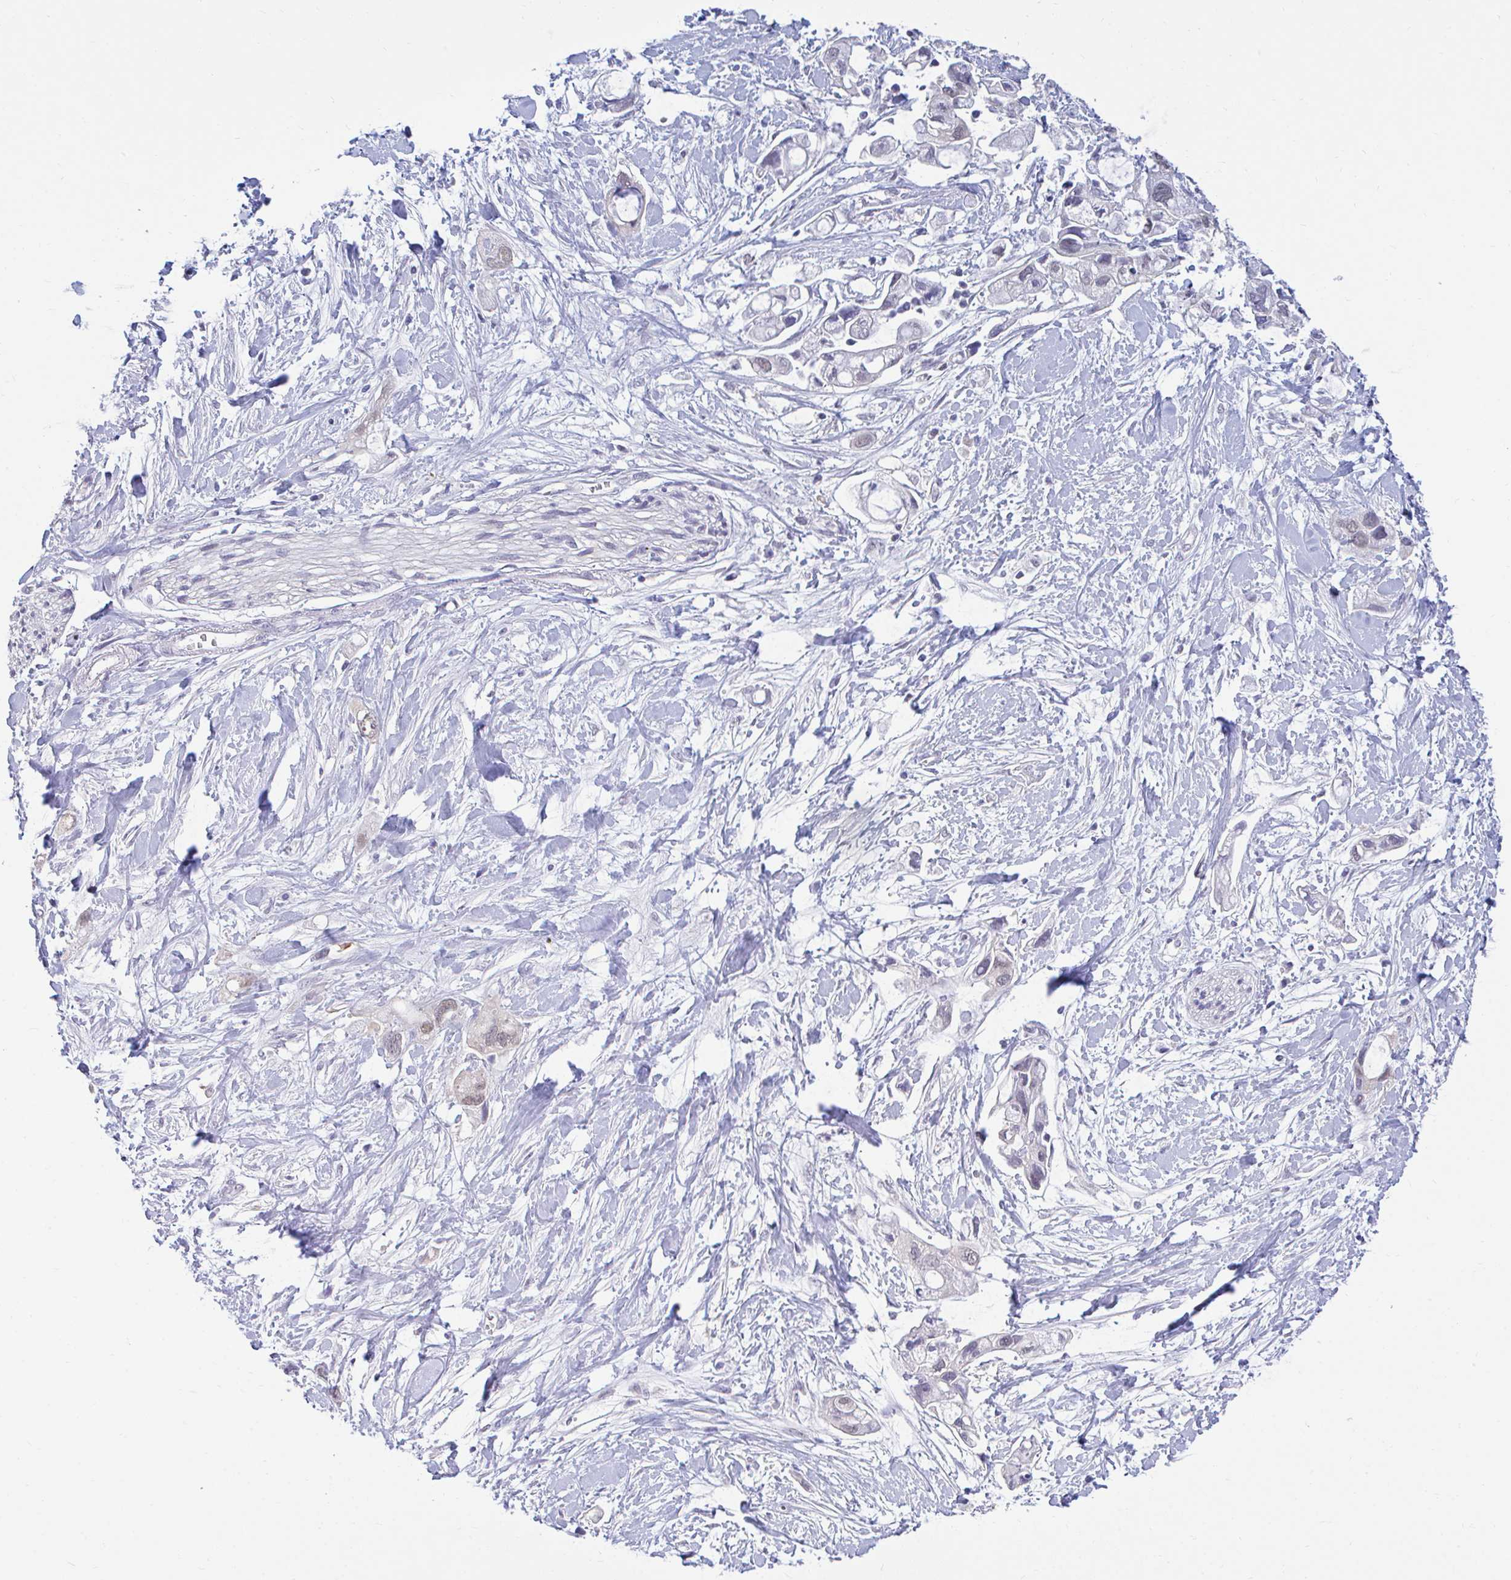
{"staining": {"intensity": "weak", "quantity": "<25%", "location": "nuclear"}, "tissue": "pancreatic cancer", "cell_type": "Tumor cells", "image_type": "cancer", "snomed": [{"axis": "morphology", "description": "Adenocarcinoma, NOS"}, {"axis": "topography", "description": "Pancreas"}], "caption": "High magnification brightfield microscopy of pancreatic adenocarcinoma stained with DAB (brown) and counterstained with hematoxylin (blue): tumor cells show no significant expression.", "gene": "CSE1L", "patient": {"sex": "female", "age": 56}}